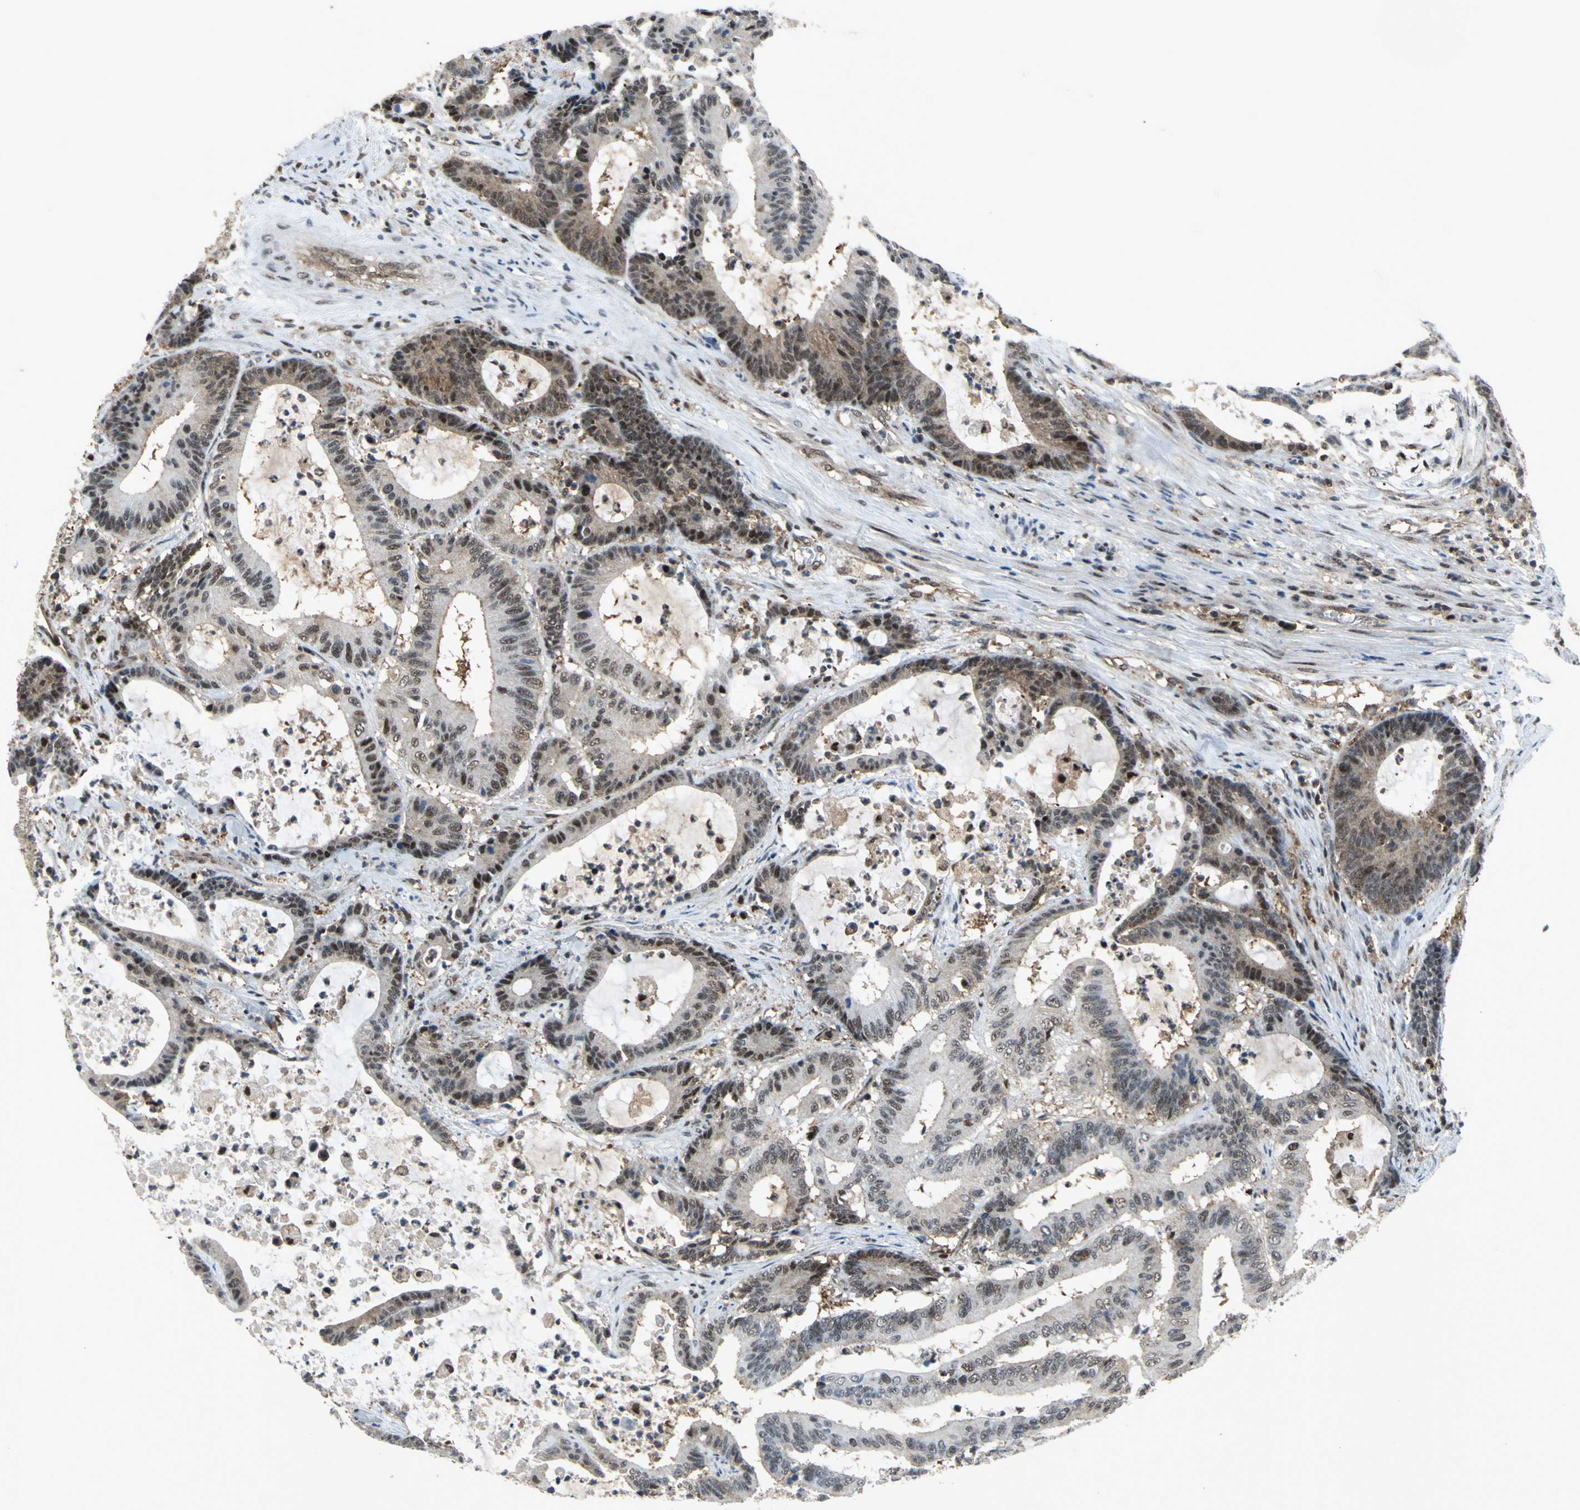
{"staining": {"intensity": "moderate", "quantity": "25%-75%", "location": "cytoplasmic/membranous,nuclear"}, "tissue": "colorectal cancer", "cell_type": "Tumor cells", "image_type": "cancer", "snomed": [{"axis": "morphology", "description": "Adenocarcinoma, NOS"}, {"axis": "topography", "description": "Colon"}], "caption": "A high-resolution micrograph shows immunohistochemistry (IHC) staining of colorectal cancer, which reveals moderate cytoplasmic/membranous and nuclear staining in about 25%-75% of tumor cells.", "gene": "PSMA4", "patient": {"sex": "female", "age": 84}}